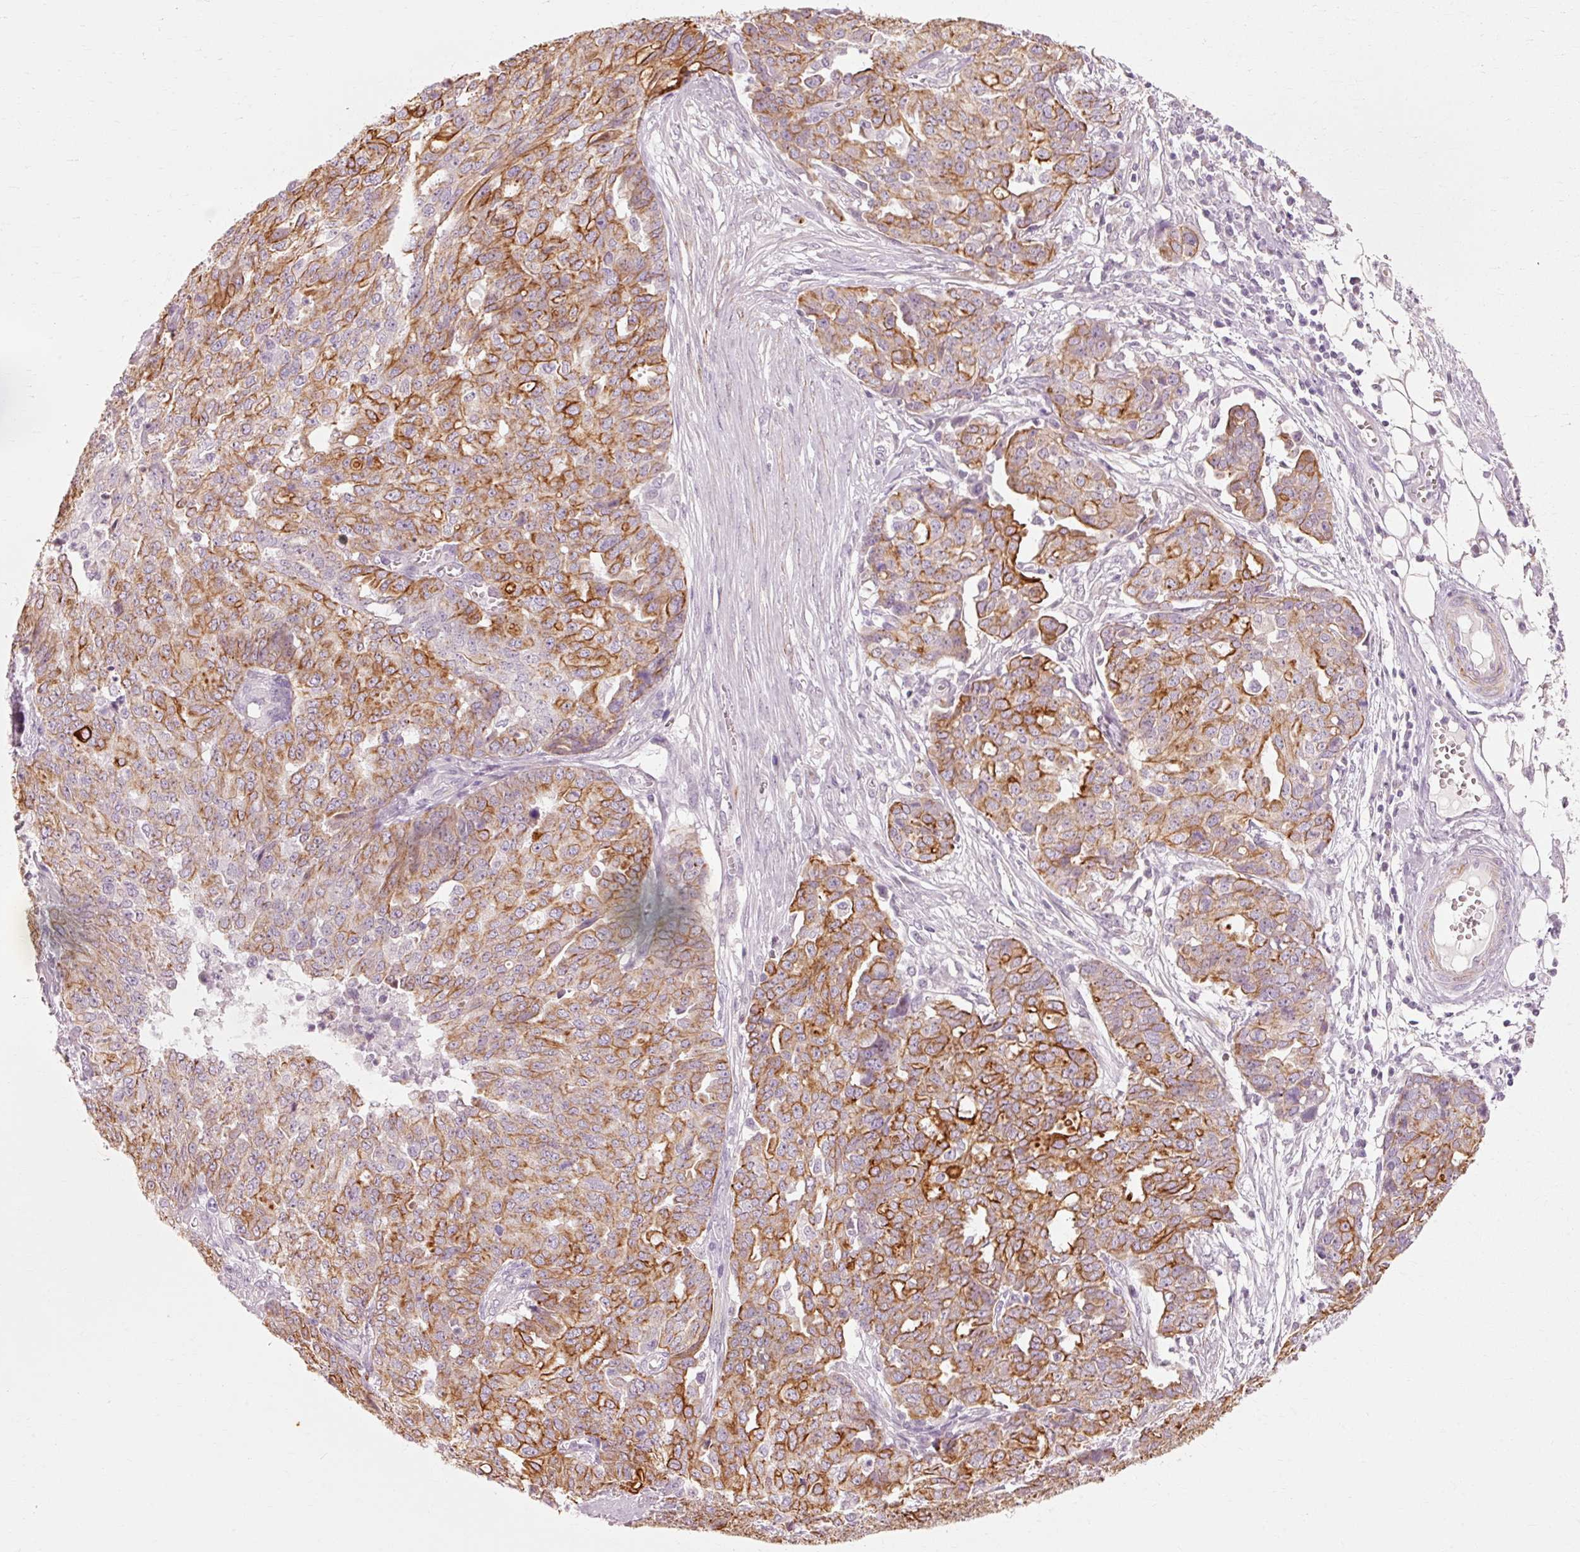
{"staining": {"intensity": "moderate", "quantity": ">75%", "location": "cytoplasmic/membranous"}, "tissue": "ovarian cancer", "cell_type": "Tumor cells", "image_type": "cancer", "snomed": [{"axis": "morphology", "description": "Cystadenocarcinoma, serous, NOS"}, {"axis": "topography", "description": "Soft tissue"}, {"axis": "topography", "description": "Ovary"}], "caption": "Immunohistochemical staining of ovarian cancer shows medium levels of moderate cytoplasmic/membranous positivity in about >75% of tumor cells. The protein of interest is shown in brown color, while the nuclei are stained blue.", "gene": "TRIM73", "patient": {"sex": "female", "age": 57}}